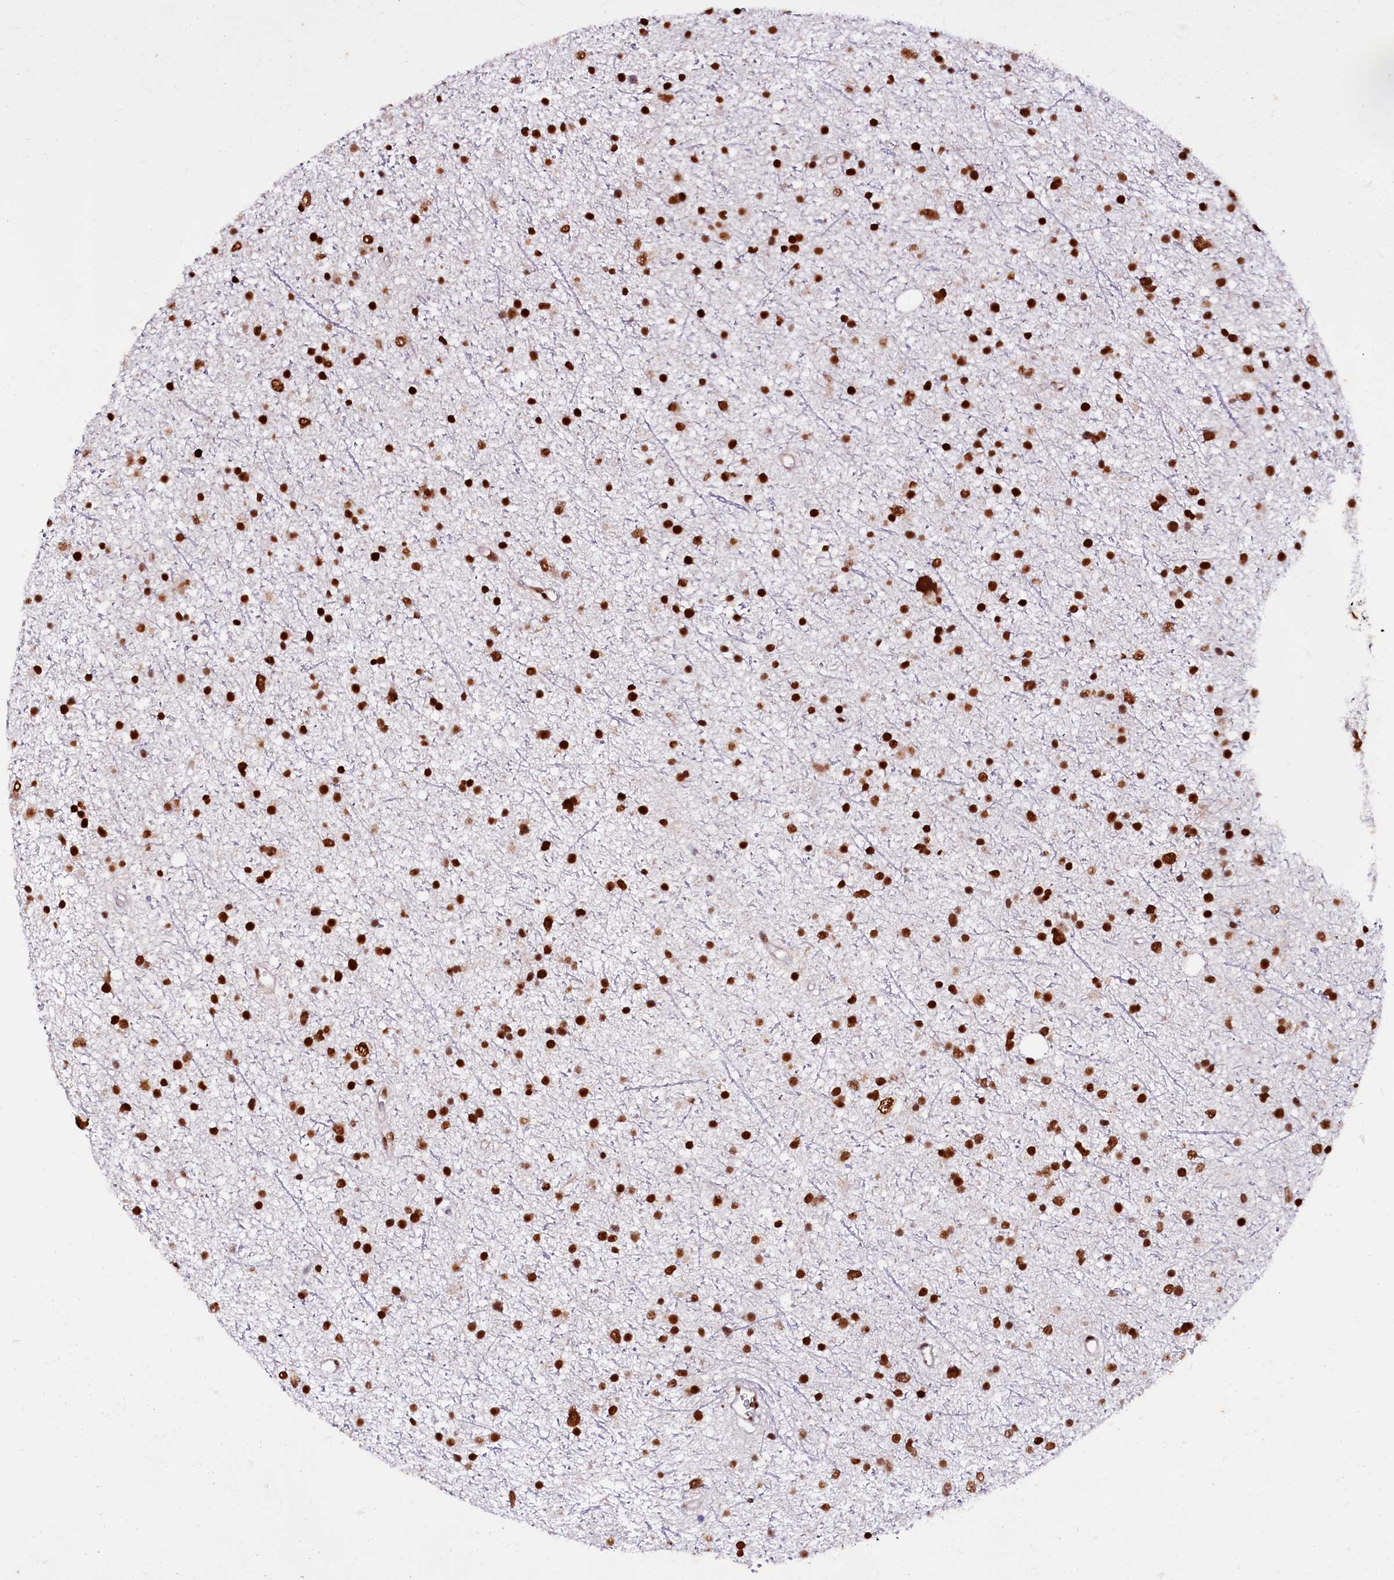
{"staining": {"intensity": "strong", "quantity": ">75%", "location": "nuclear"}, "tissue": "glioma", "cell_type": "Tumor cells", "image_type": "cancer", "snomed": [{"axis": "morphology", "description": "Glioma, malignant, Low grade"}, {"axis": "topography", "description": "Cerebral cortex"}], "caption": "IHC (DAB) staining of human malignant glioma (low-grade) displays strong nuclear protein staining in approximately >75% of tumor cells. The staining is performed using DAB (3,3'-diaminobenzidine) brown chromogen to label protein expression. The nuclei are counter-stained blue using hematoxylin.", "gene": "CPSF7", "patient": {"sex": "female", "age": 39}}